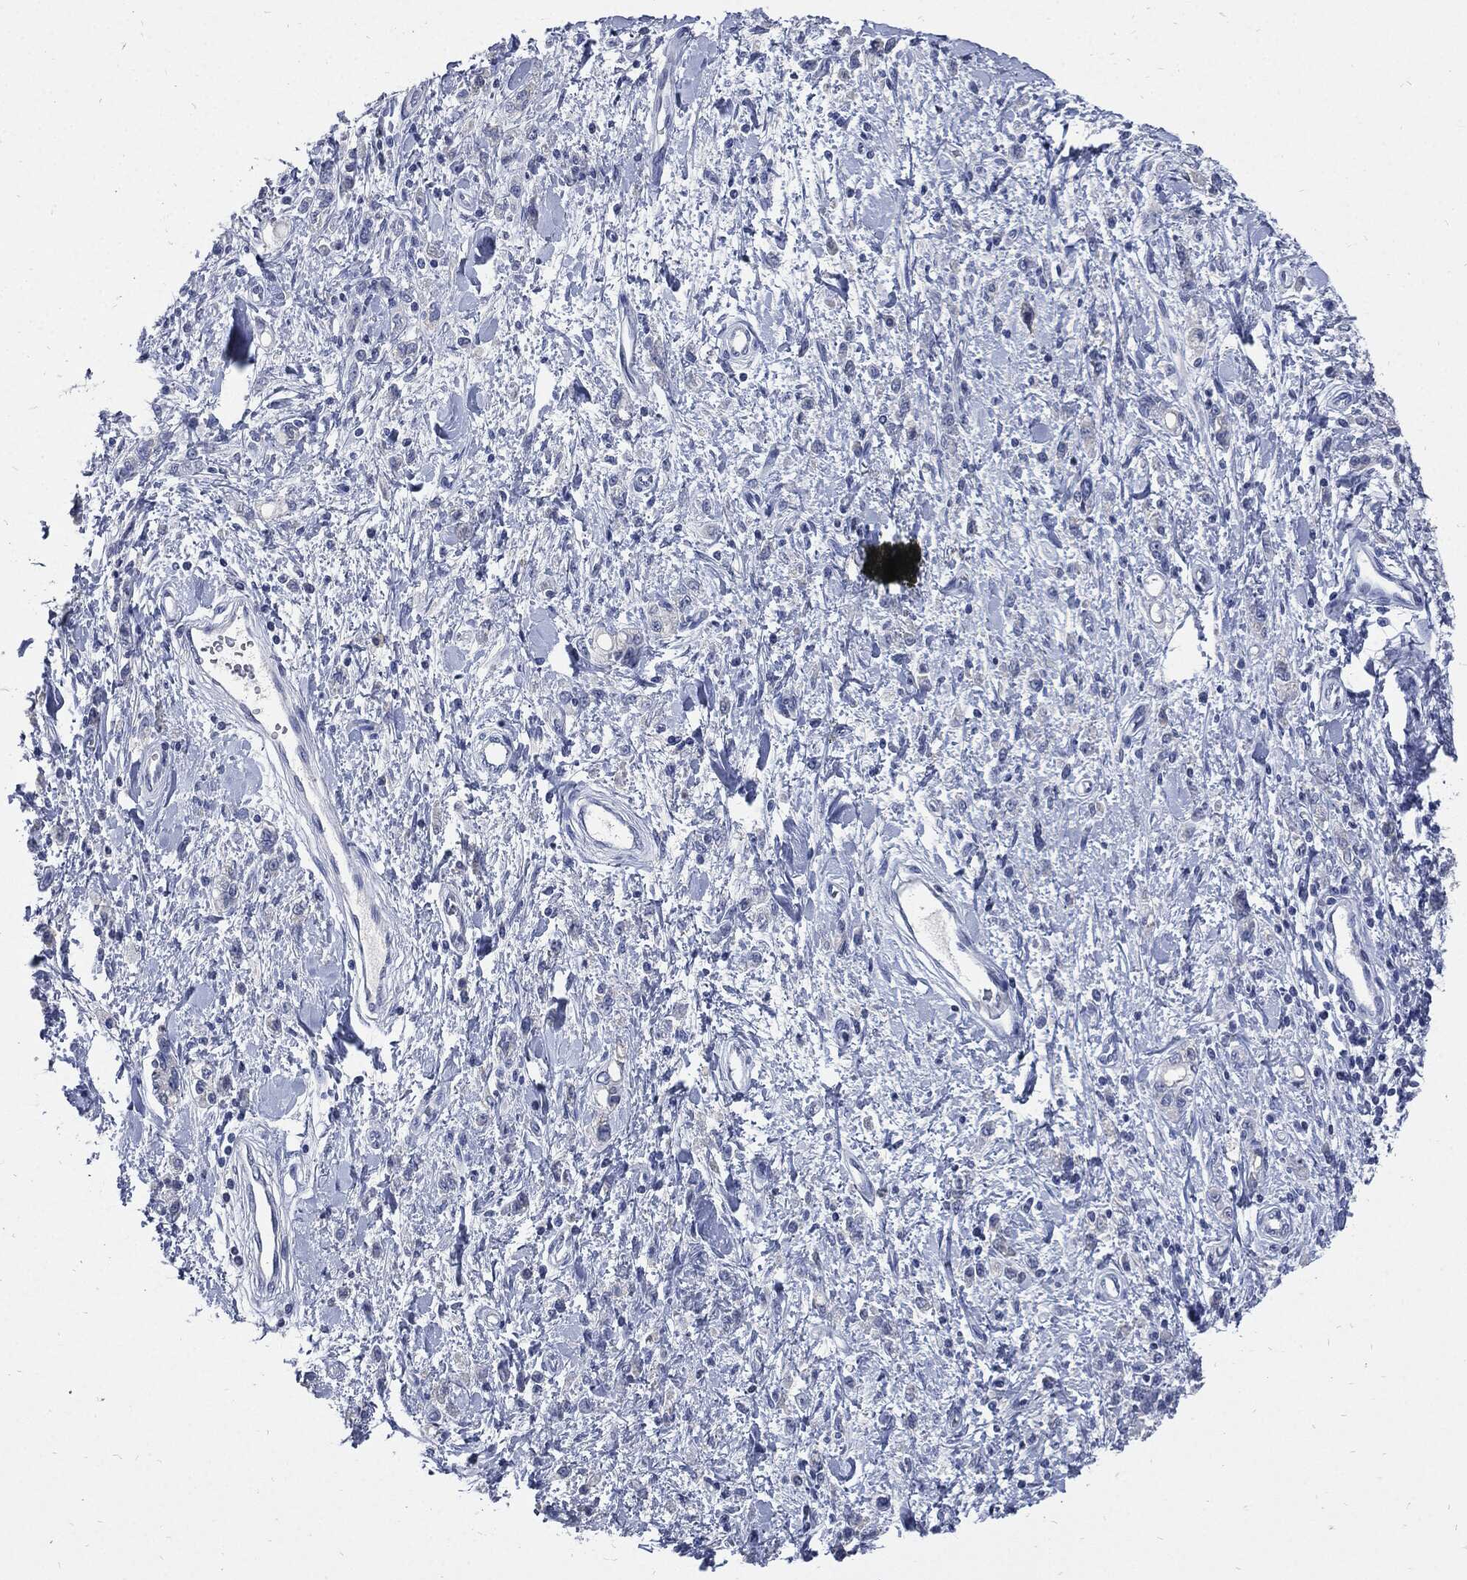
{"staining": {"intensity": "negative", "quantity": "none", "location": "none"}, "tissue": "stomach cancer", "cell_type": "Tumor cells", "image_type": "cancer", "snomed": [{"axis": "morphology", "description": "Adenocarcinoma, NOS"}, {"axis": "topography", "description": "Stomach"}], "caption": "Stomach cancer was stained to show a protein in brown. There is no significant positivity in tumor cells.", "gene": "CPE", "patient": {"sex": "male", "age": 77}}